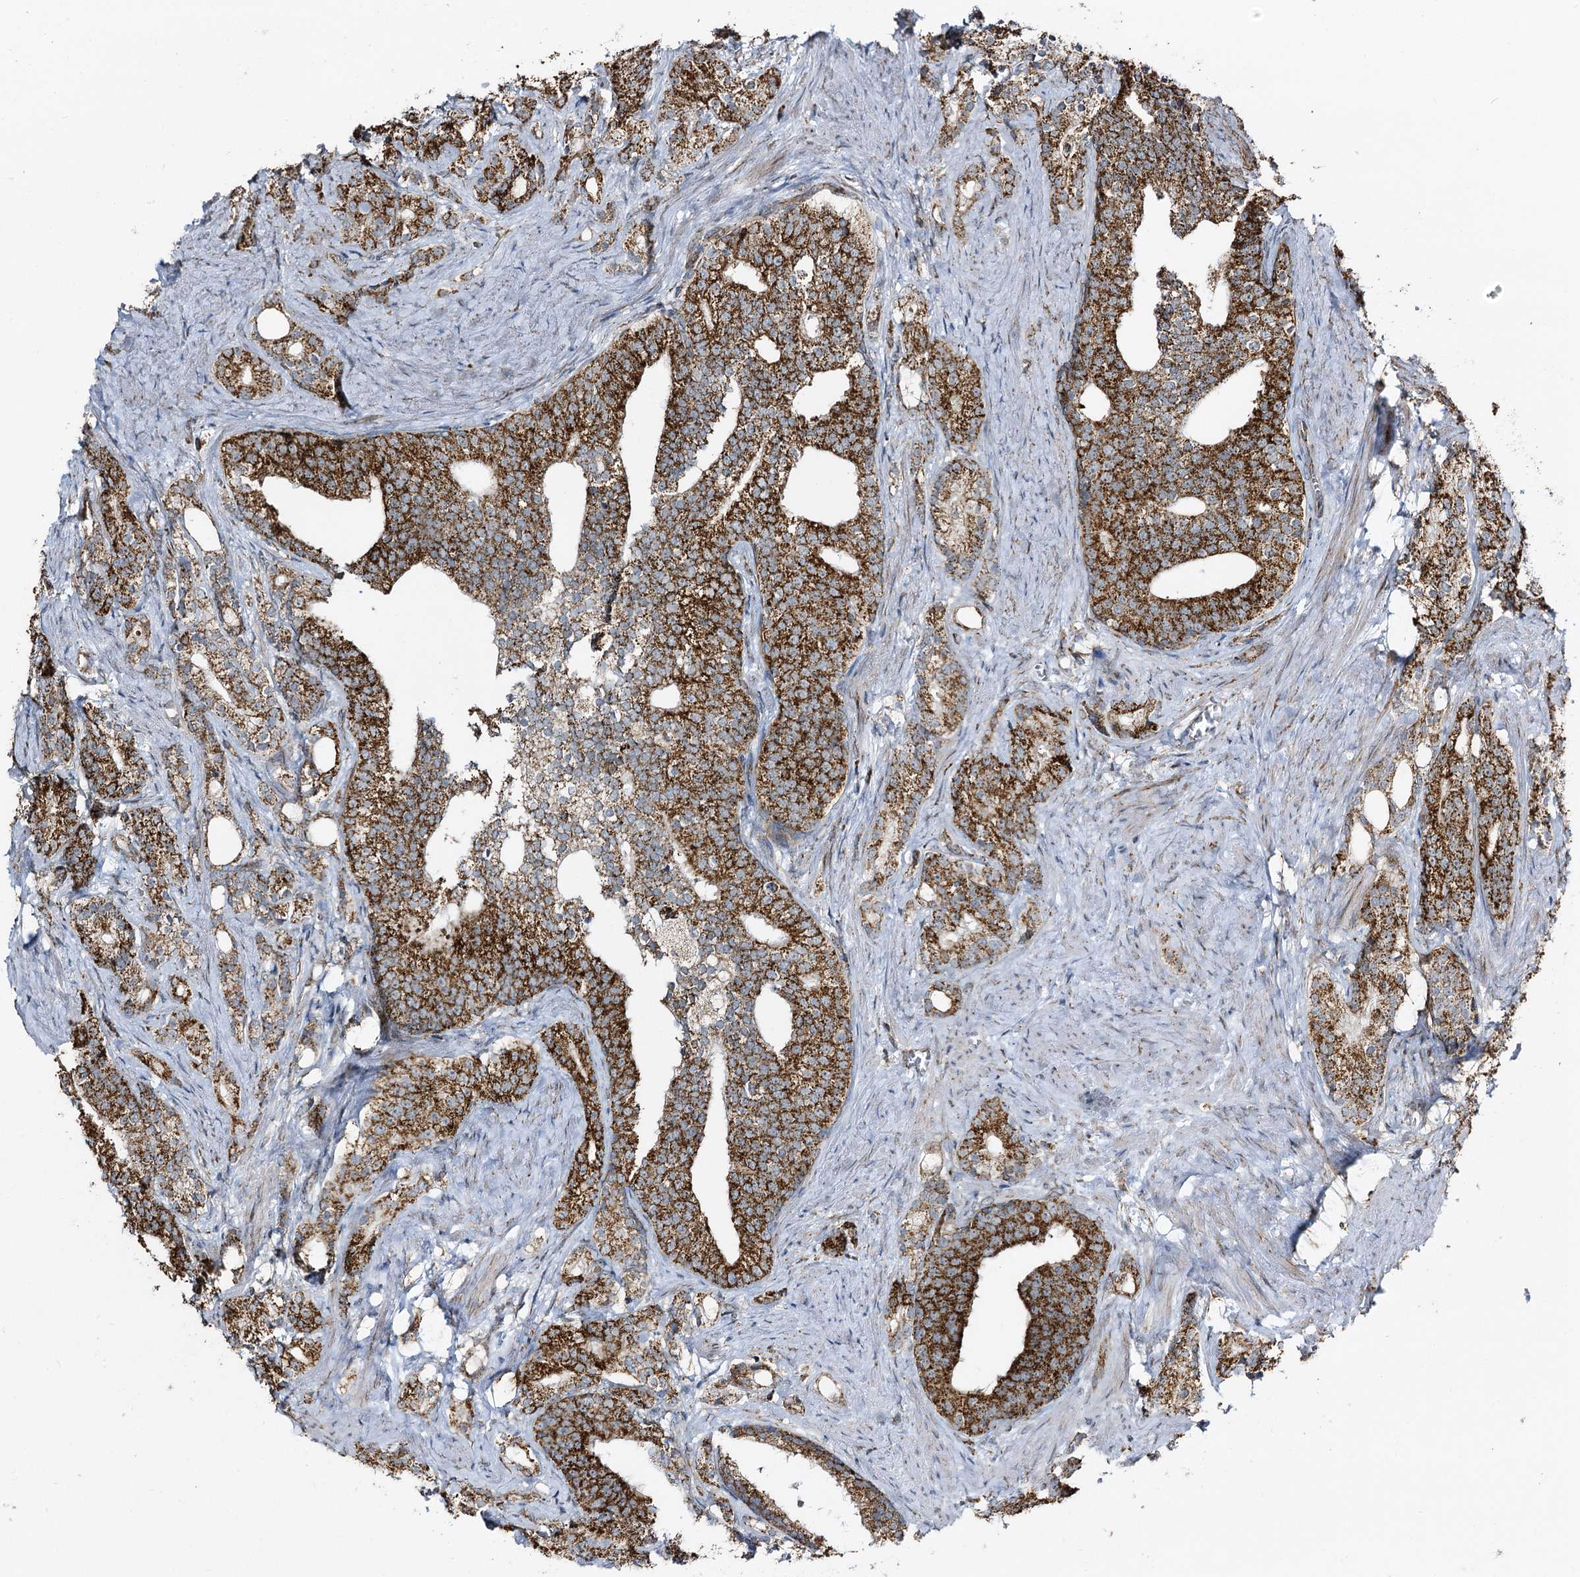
{"staining": {"intensity": "strong", "quantity": ">75%", "location": "cytoplasmic/membranous"}, "tissue": "prostate cancer", "cell_type": "Tumor cells", "image_type": "cancer", "snomed": [{"axis": "morphology", "description": "Adenocarcinoma, Low grade"}, {"axis": "topography", "description": "Prostate"}], "caption": "Tumor cells exhibit strong cytoplasmic/membranous positivity in approximately >75% of cells in prostate low-grade adenocarcinoma. (brown staining indicates protein expression, while blue staining denotes nuclei).", "gene": "CBR4", "patient": {"sex": "male", "age": 71}}